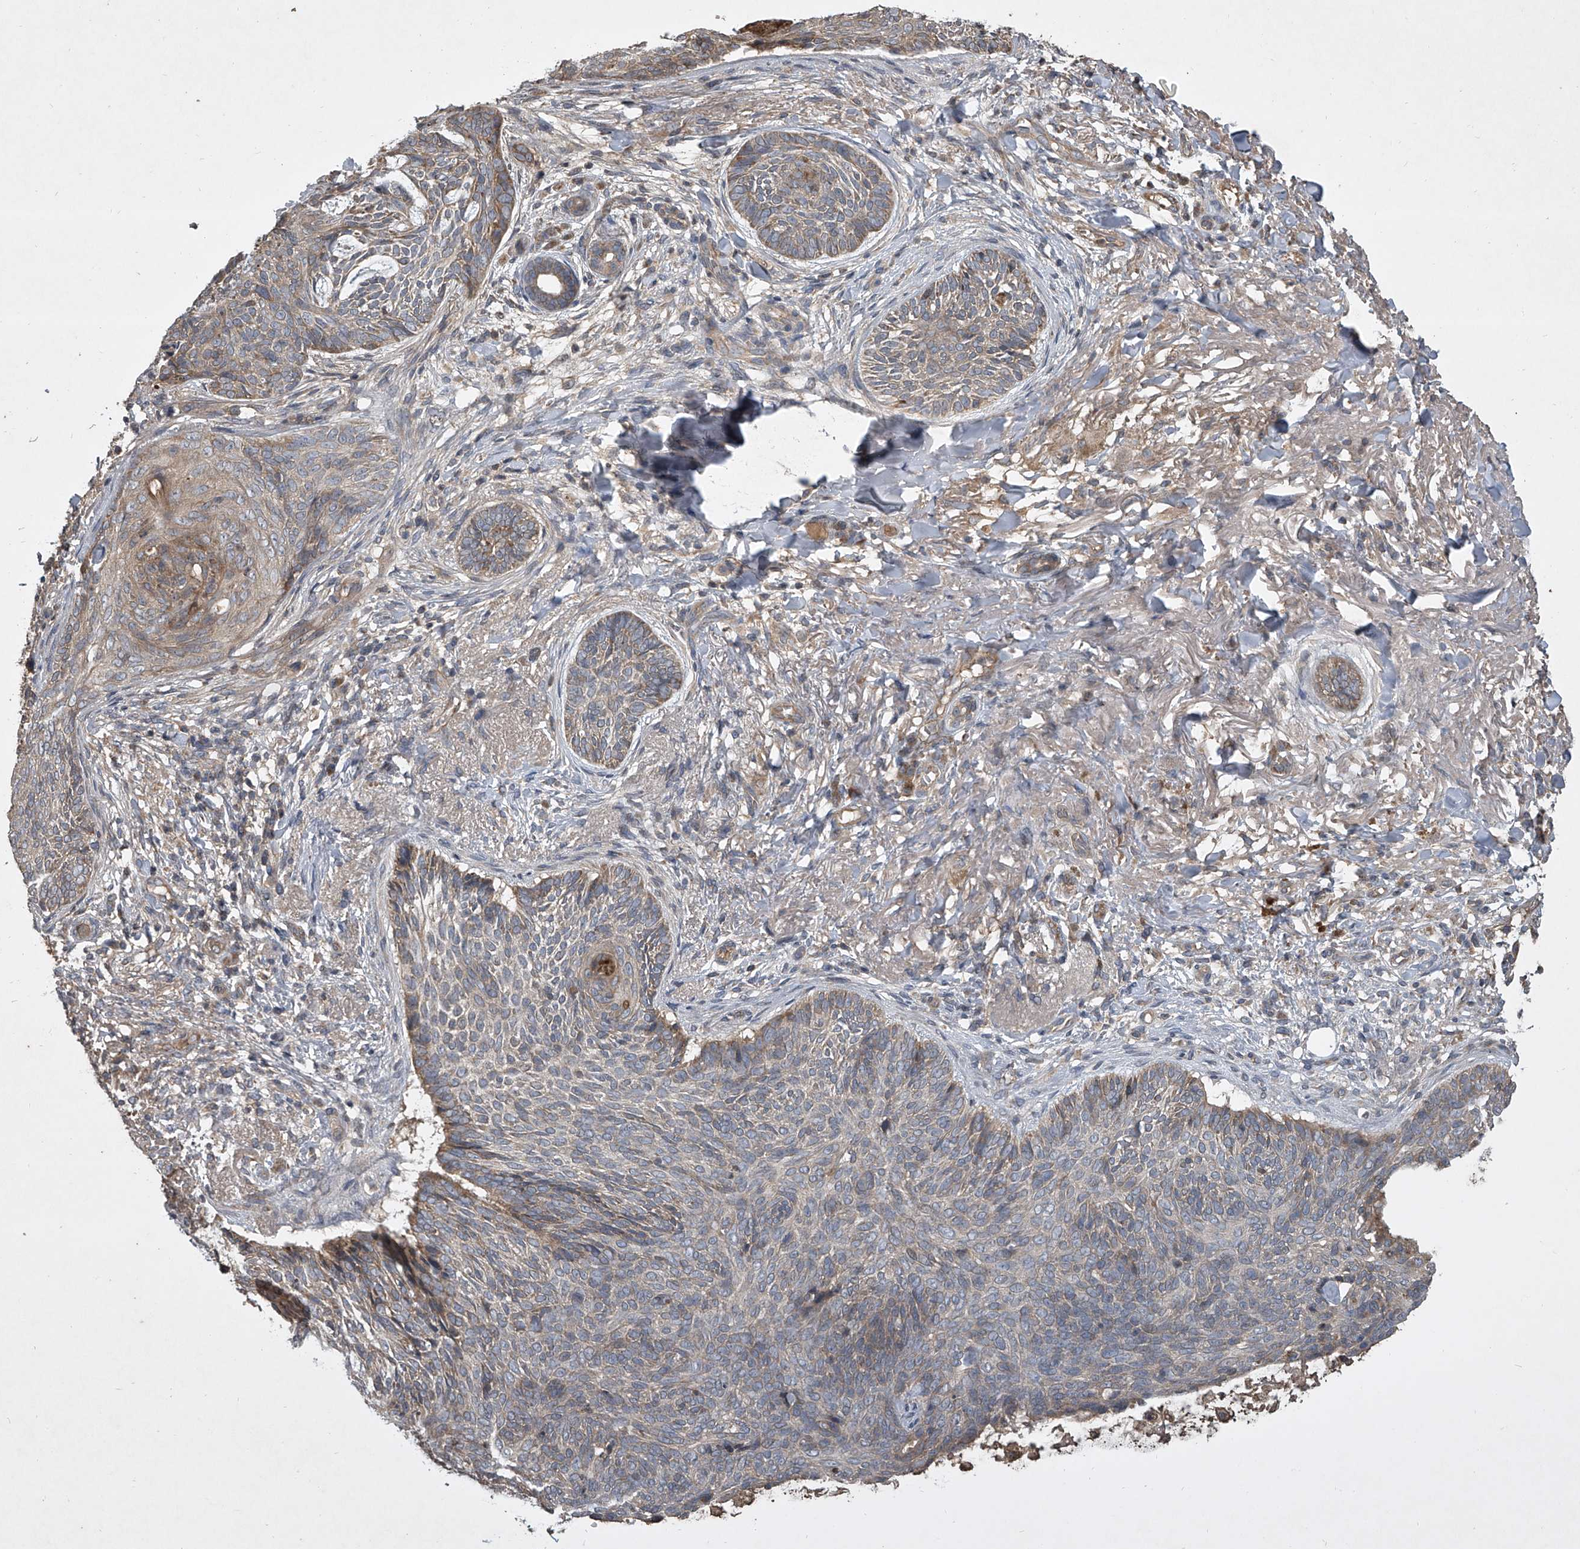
{"staining": {"intensity": "moderate", "quantity": "25%-75%", "location": "cytoplasmic/membranous"}, "tissue": "skin cancer", "cell_type": "Tumor cells", "image_type": "cancer", "snomed": [{"axis": "morphology", "description": "Basal cell carcinoma"}, {"axis": "topography", "description": "Skin"}], "caption": "Tumor cells show medium levels of moderate cytoplasmic/membranous expression in about 25%-75% of cells in skin cancer. (IHC, brightfield microscopy, high magnification).", "gene": "NFS1", "patient": {"sex": "male", "age": 85}}